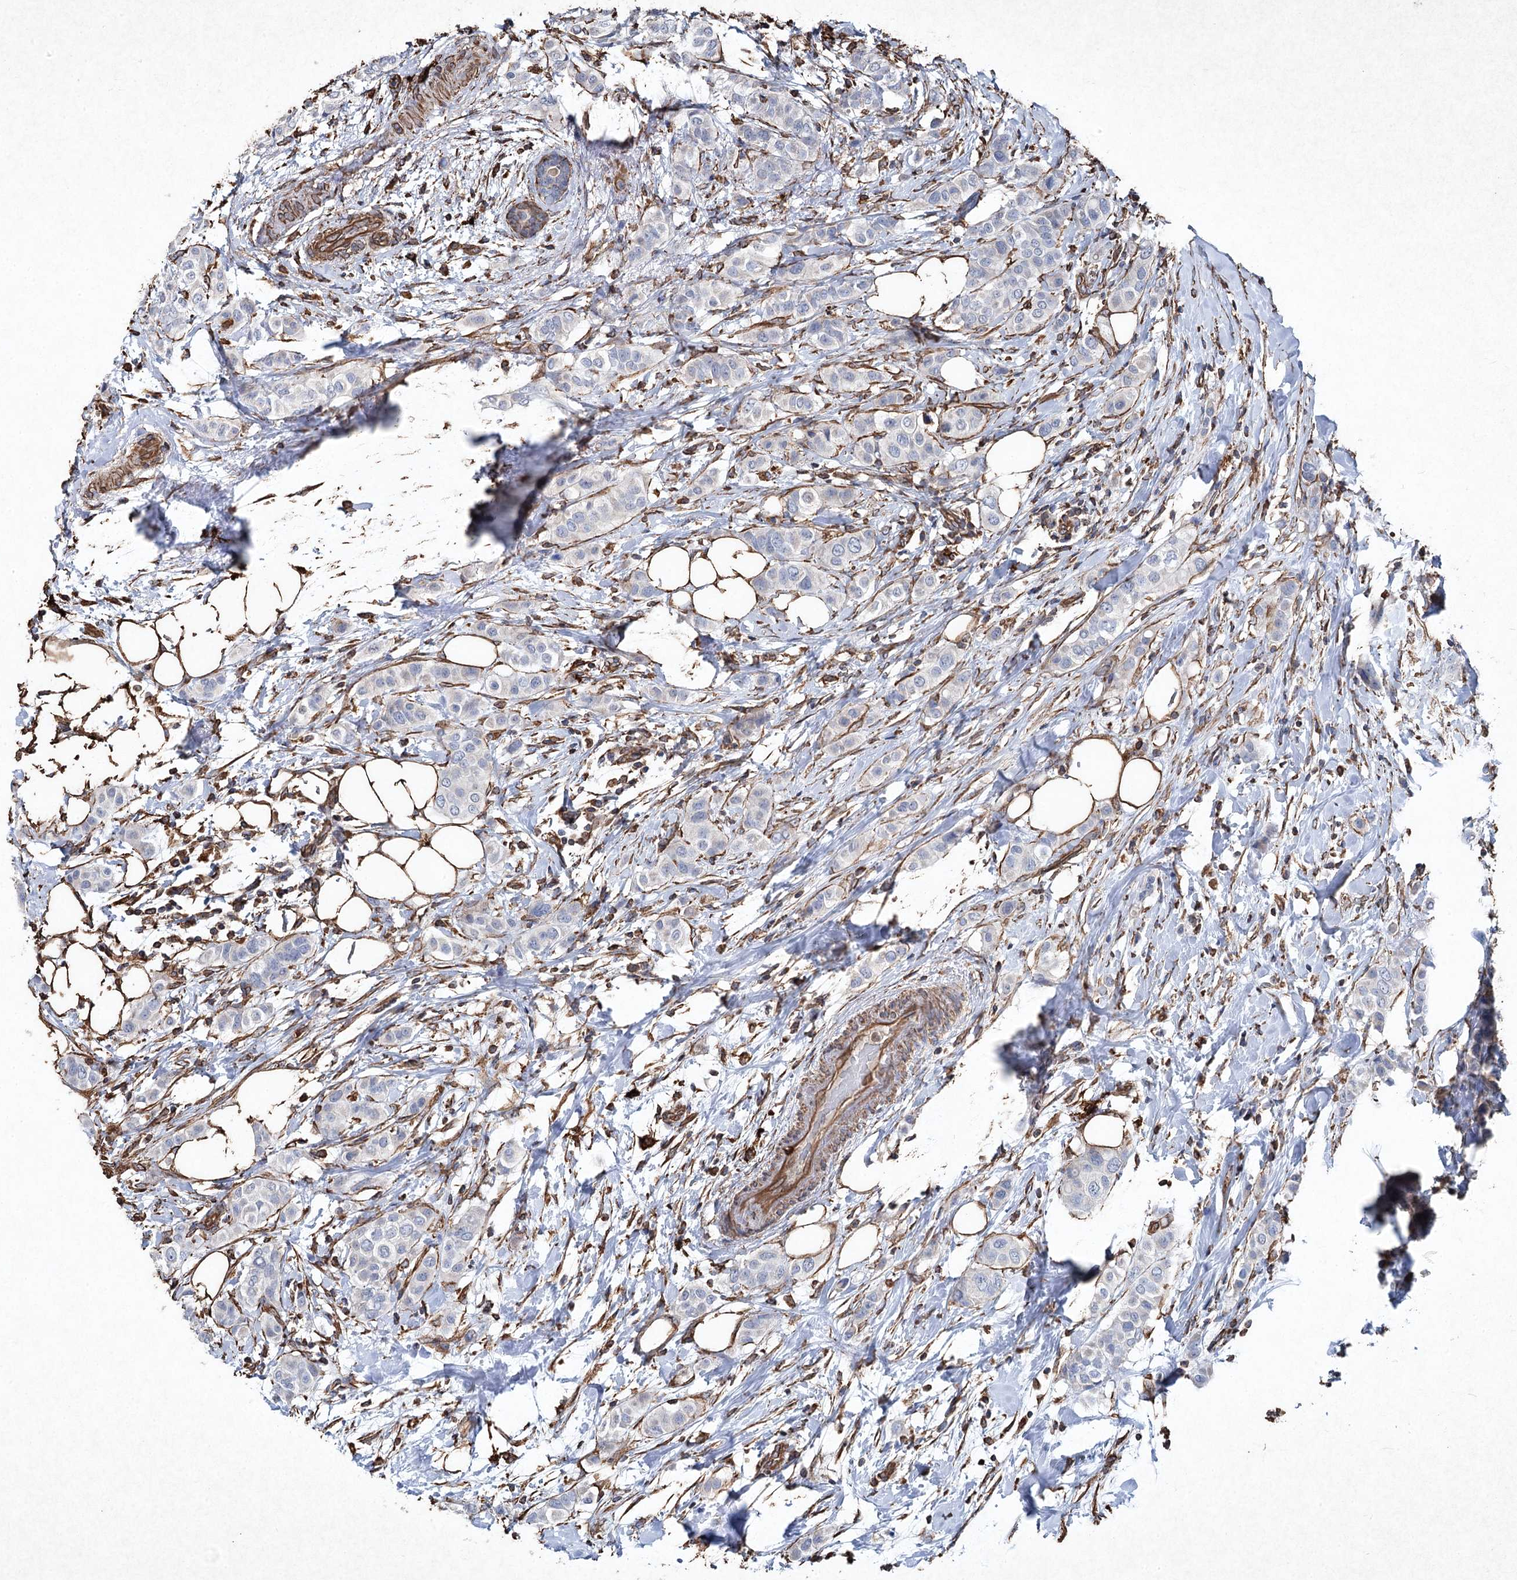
{"staining": {"intensity": "negative", "quantity": "none", "location": "none"}, "tissue": "breast cancer", "cell_type": "Tumor cells", "image_type": "cancer", "snomed": [{"axis": "morphology", "description": "Lobular carcinoma"}, {"axis": "topography", "description": "Breast"}], "caption": "There is no significant positivity in tumor cells of lobular carcinoma (breast).", "gene": "CLEC4M", "patient": {"sex": "female", "age": 51}}